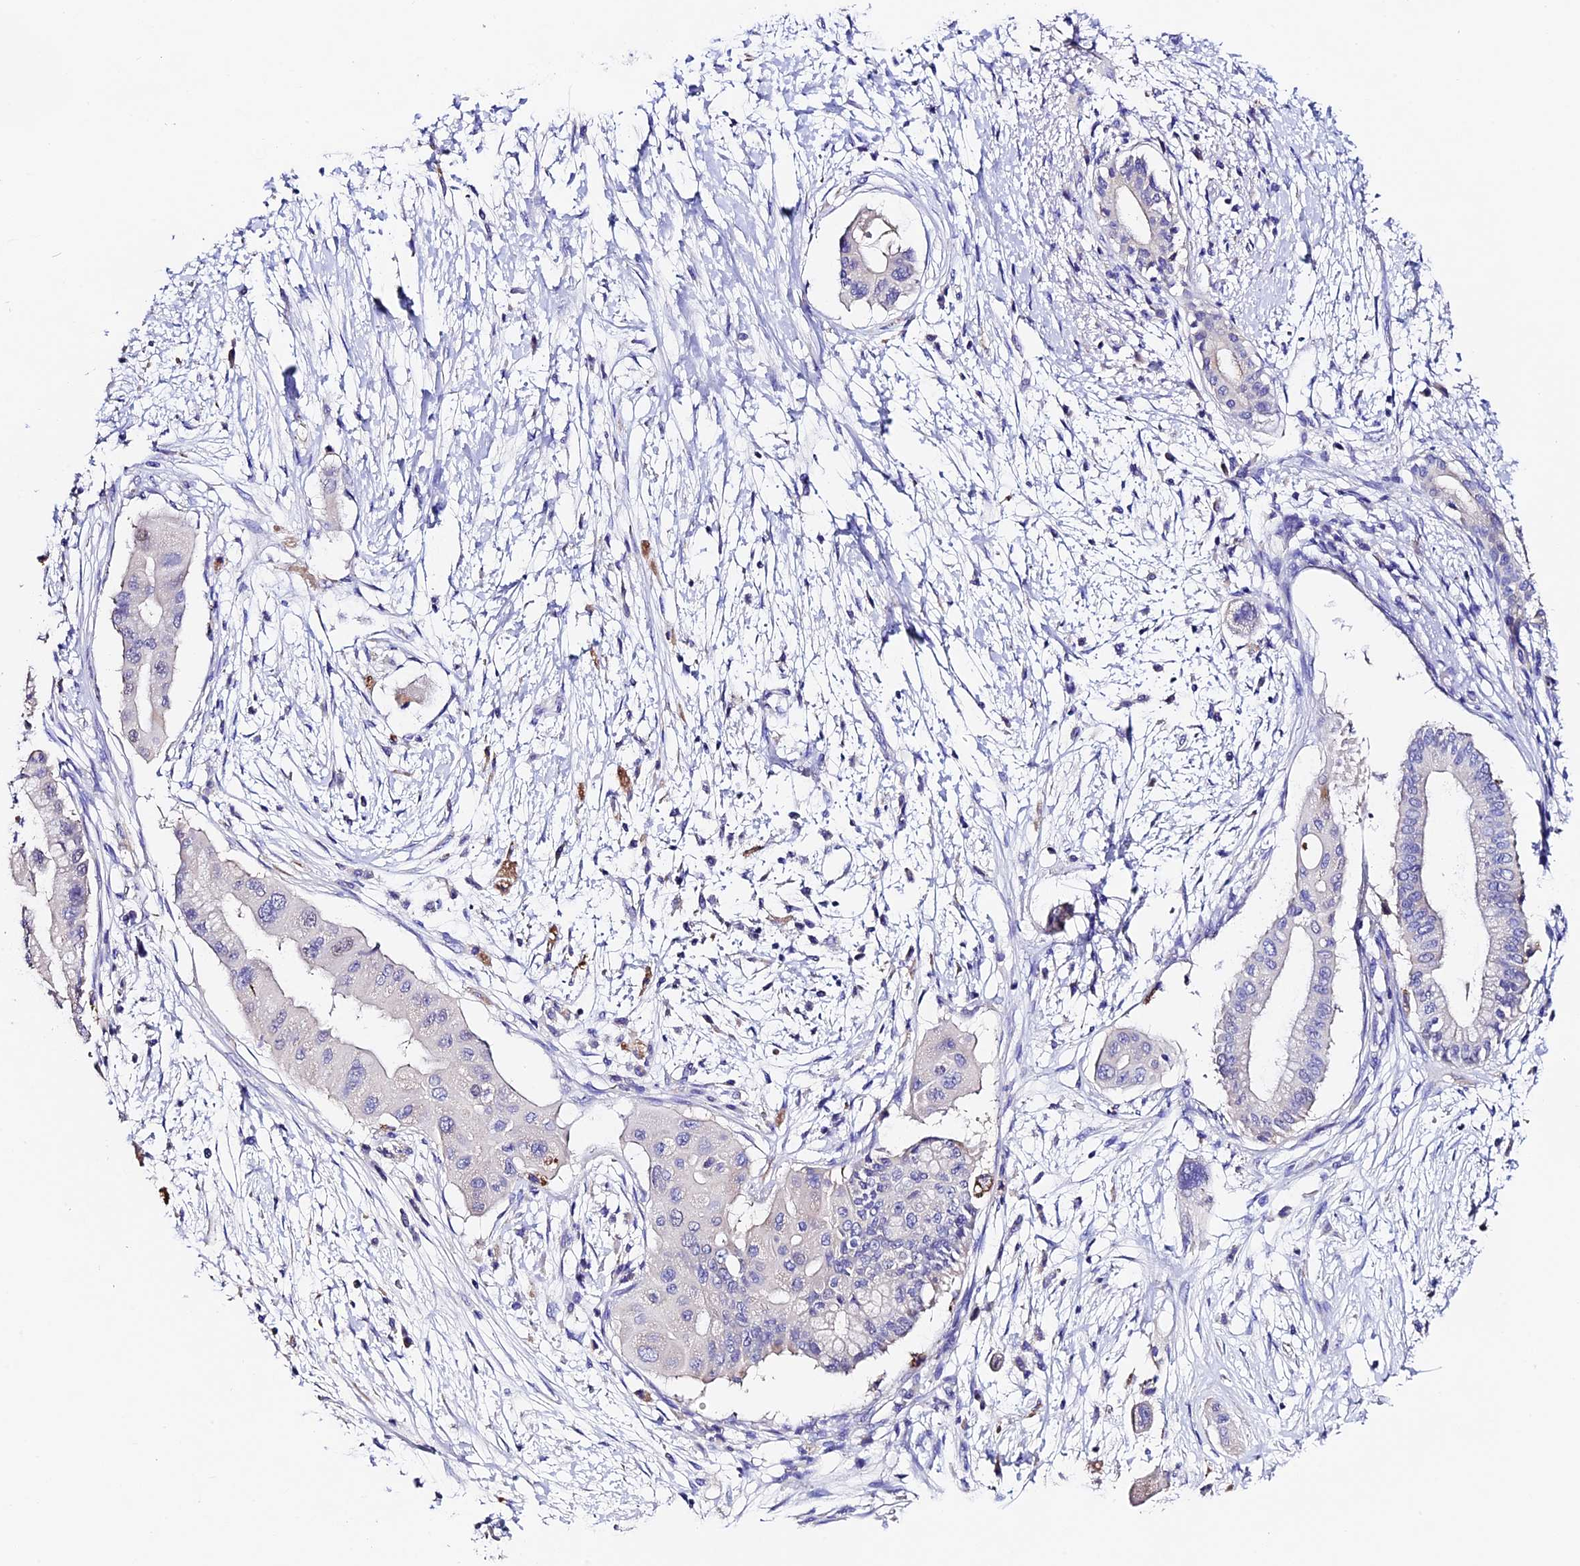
{"staining": {"intensity": "negative", "quantity": "none", "location": "none"}, "tissue": "pancreatic cancer", "cell_type": "Tumor cells", "image_type": "cancer", "snomed": [{"axis": "morphology", "description": "Adenocarcinoma, NOS"}, {"axis": "topography", "description": "Pancreas"}], "caption": "Tumor cells are negative for protein expression in human pancreatic cancer.", "gene": "FBXW9", "patient": {"sex": "male", "age": 68}}